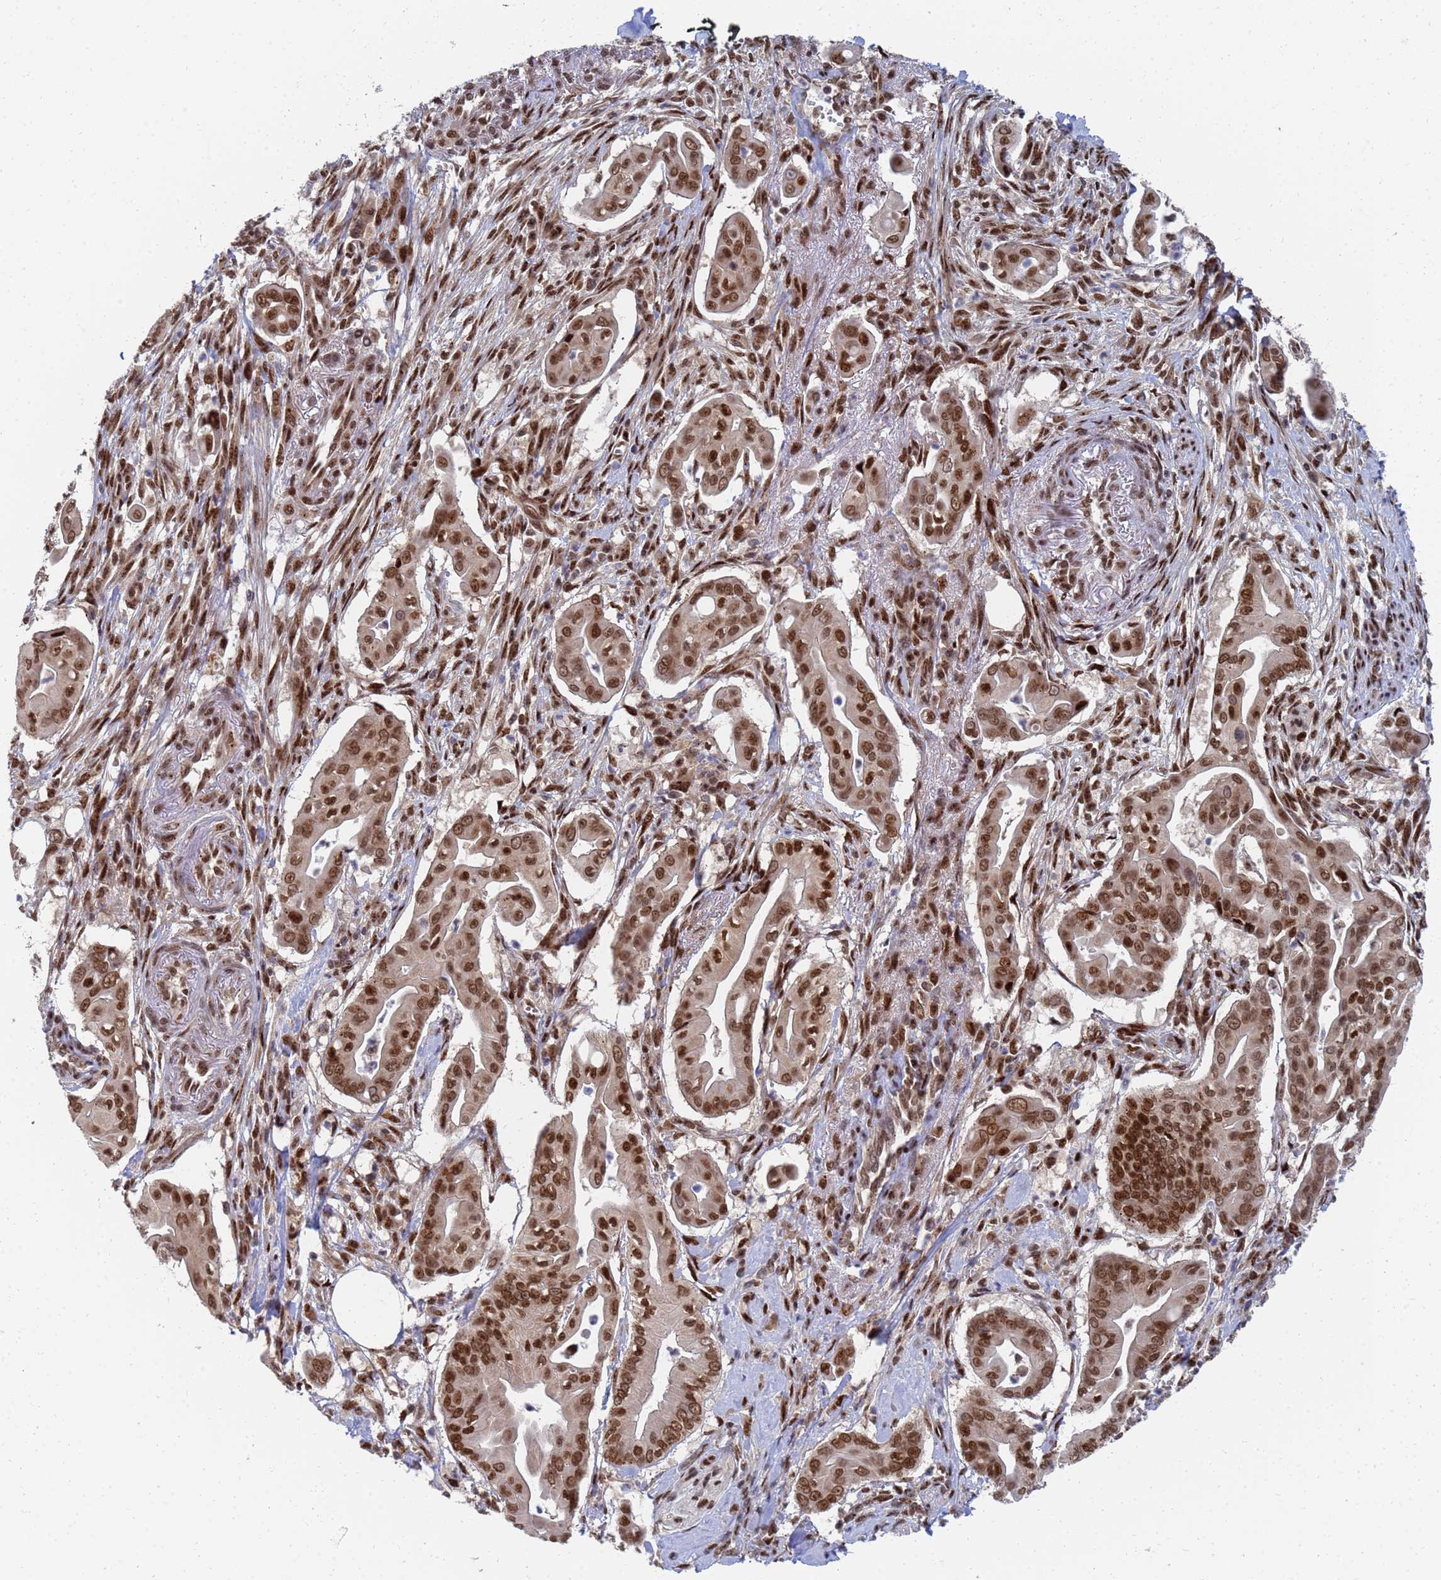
{"staining": {"intensity": "strong", "quantity": ">75%", "location": "nuclear"}, "tissue": "pancreatic cancer", "cell_type": "Tumor cells", "image_type": "cancer", "snomed": [{"axis": "morphology", "description": "Adenocarcinoma, NOS"}, {"axis": "topography", "description": "Pancreas"}], "caption": "An immunohistochemistry image of tumor tissue is shown. Protein staining in brown highlights strong nuclear positivity in pancreatic adenocarcinoma within tumor cells.", "gene": "AP5Z1", "patient": {"sex": "male", "age": 71}}